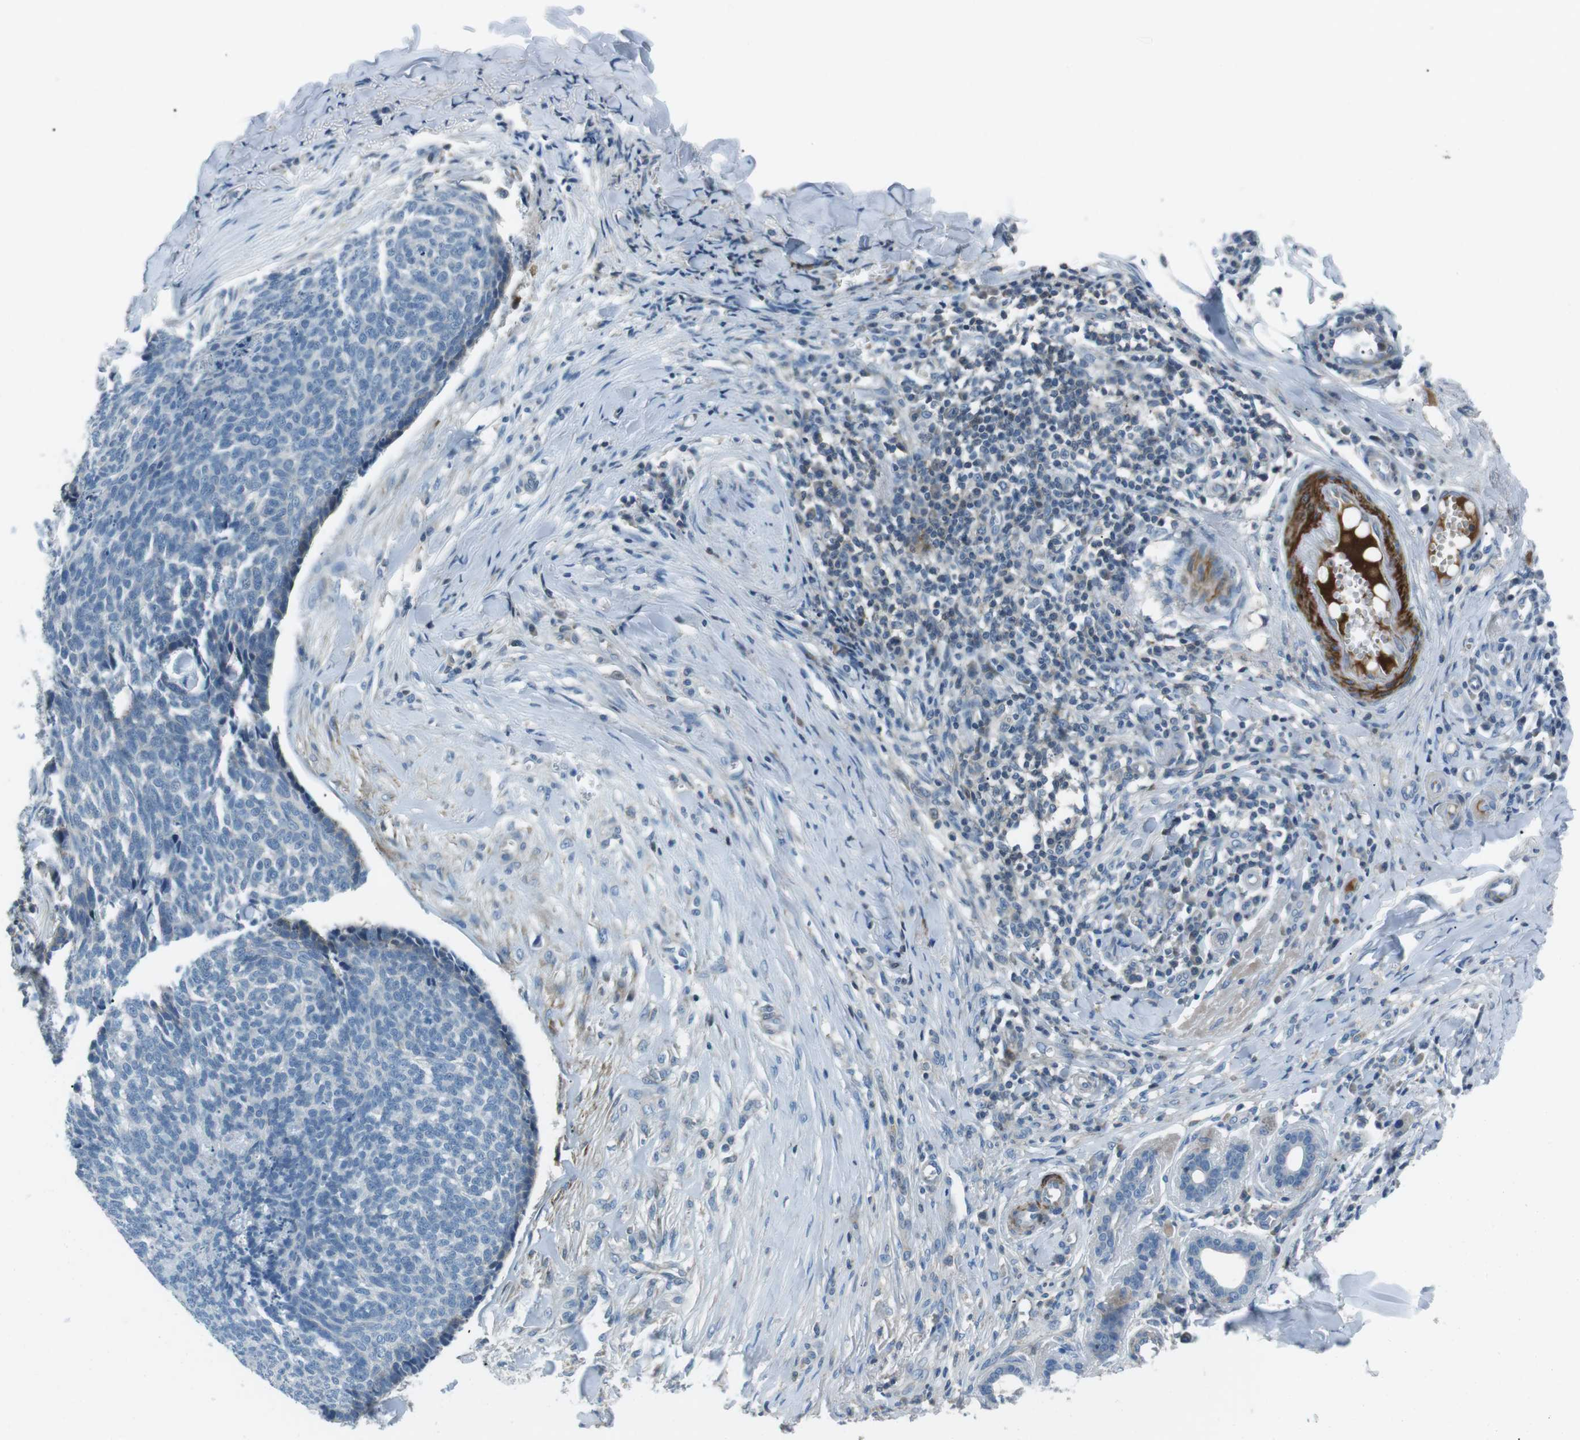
{"staining": {"intensity": "negative", "quantity": "none", "location": "none"}, "tissue": "skin cancer", "cell_type": "Tumor cells", "image_type": "cancer", "snomed": [{"axis": "morphology", "description": "Basal cell carcinoma"}, {"axis": "topography", "description": "Skin"}], "caption": "Human basal cell carcinoma (skin) stained for a protein using IHC reveals no staining in tumor cells.", "gene": "ARVCF", "patient": {"sex": "male", "age": 84}}